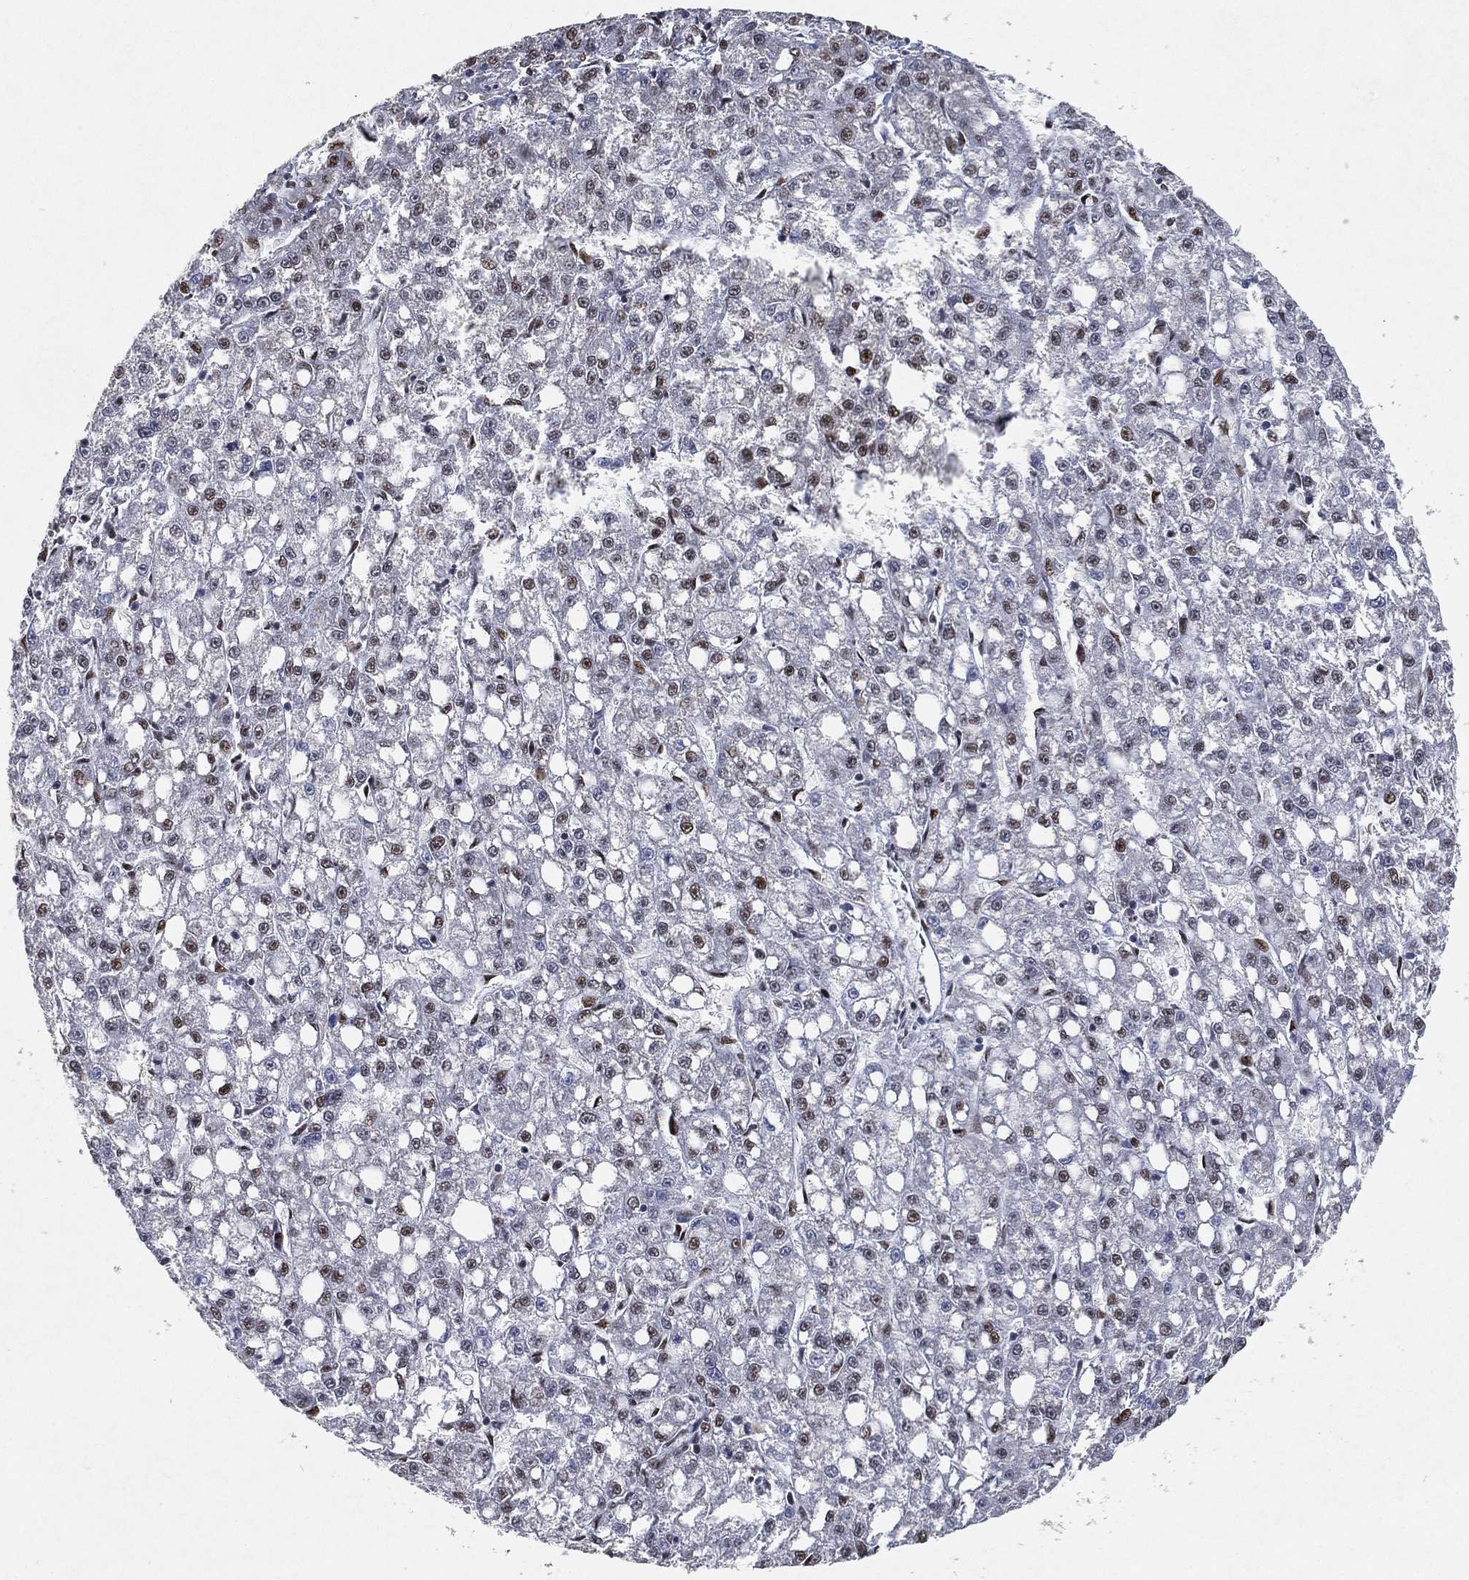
{"staining": {"intensity": "moderate", "quantity": "<25%", "location": "nuclear"}, "tissue": "liver cancer", "cell_type": "Tumor cells", "image_type": "cancer", "snomed": [{"axis": "morphology", "description": "Carcinoma, Hepatocellular, NOS"}, {"axis": "topography", "description": "Liver"}], "caption": "Liver cancer tissue shows moderate nuclear positivity in approximately <25% of tumor cells, visualized by immunohistochemistry.", "gene": "DDX27", "patient": {"sex": "female", "age": 65}}